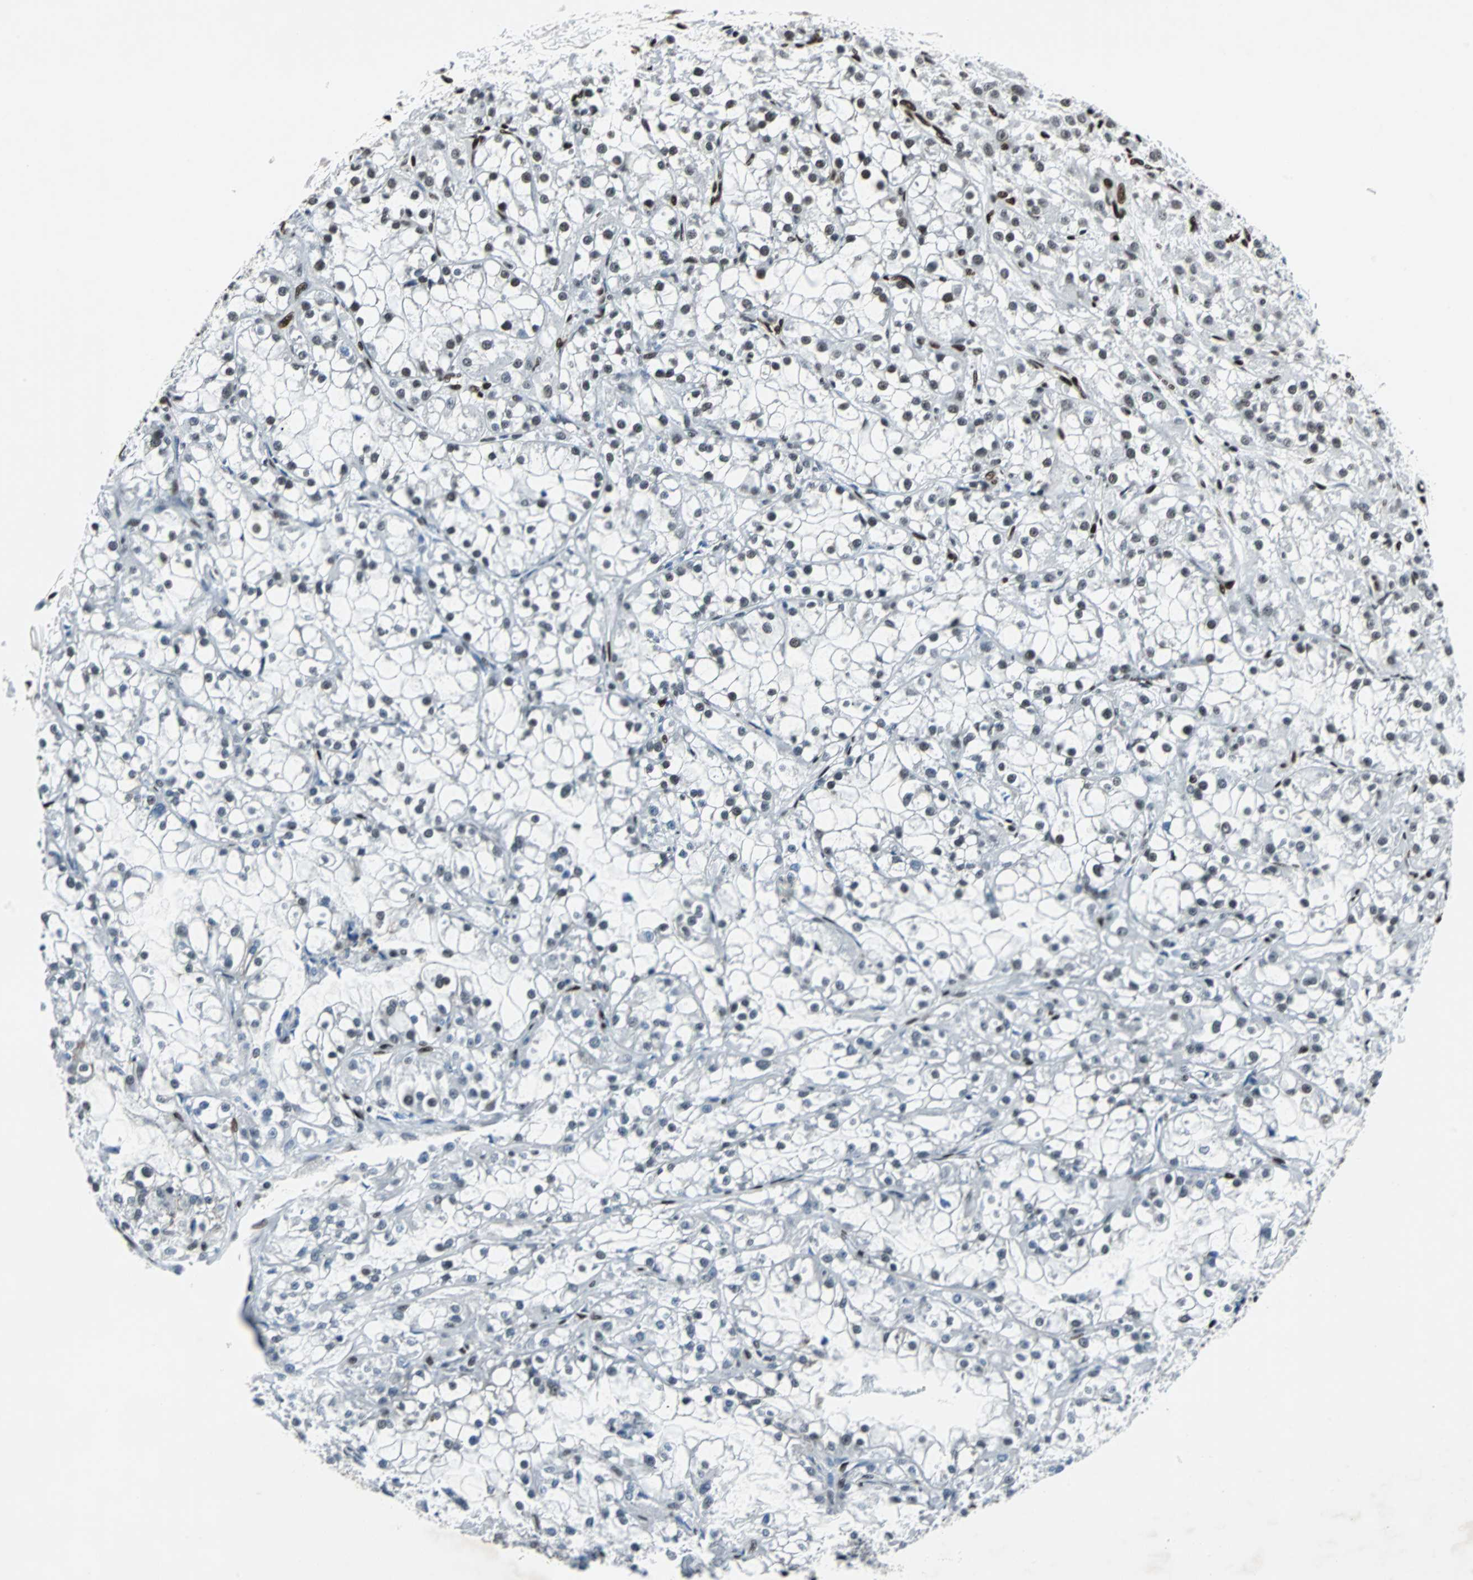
{"staining": {"intensity": "moderate", "quantity": "25%-75%", "location": "nuclear"}, "tissue": "renal cancer", "cell_type": "Tumor cells", "image_type": "cancer", "snomed": [{"axis": "morphology", "description": "Adenocarcinoma, NOS"}, {"axis": "topography", "description": "Kidney"}], "caption": "Renal cancer stained for a protein (brown) reveals moderate nuclear positive expression in approximately 25%-75% of tumor cells.", "gene": "MEF2D", "patient": {"sex": "female", "age": 52}}